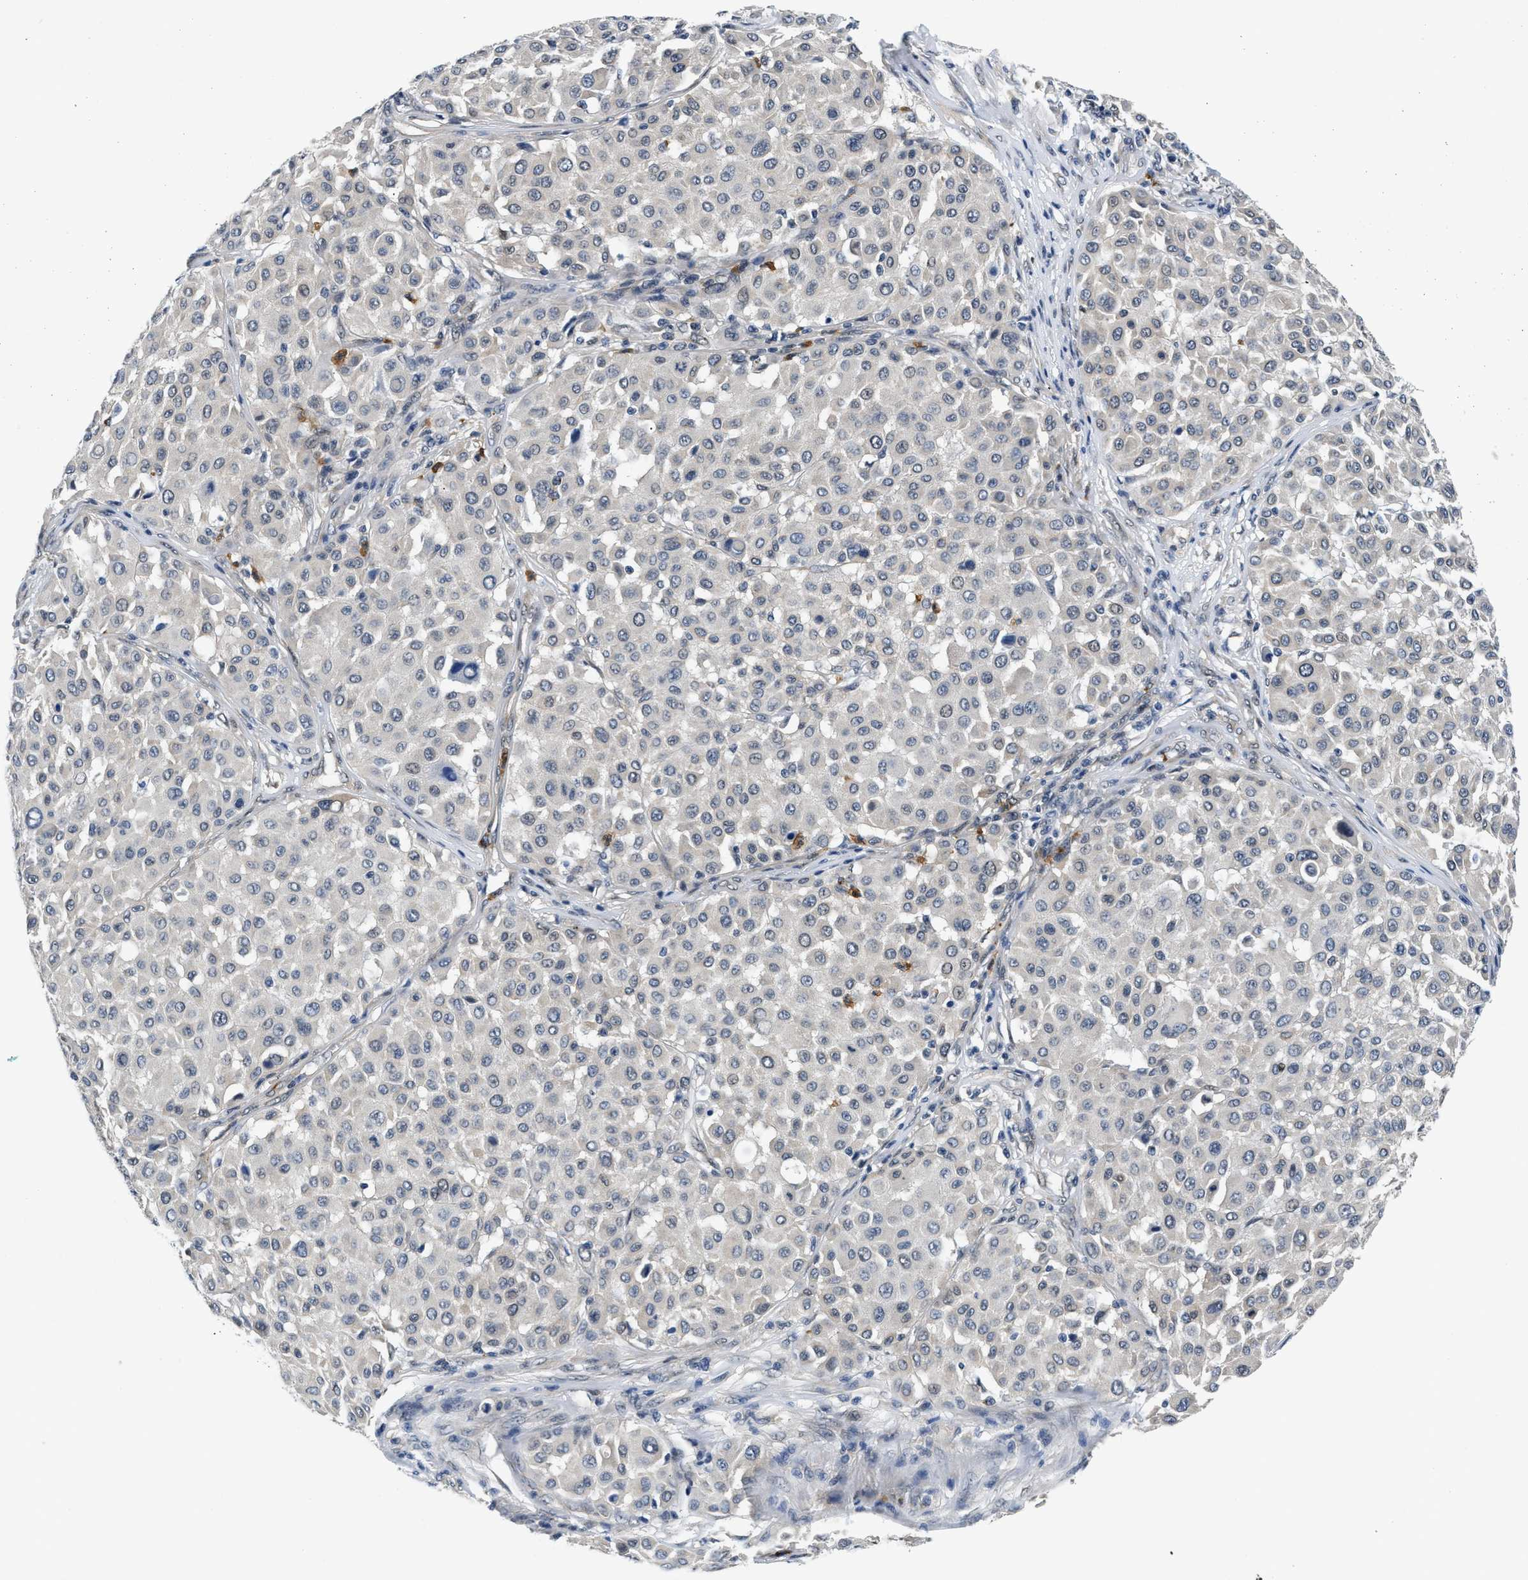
{"staining": {"intensity": "negative", "quantity": "none", "location": "none"}, "tissue": "melanoma", "cell_type": "Tumor cells", "image_type": "cancer", "snomed": [{"axis": "morphology", "description": "Malignant melanoma, Metastatic site"}, {"axis": "topography", "description": "Soft tissue"}], "caption": "Tumor cells are negative for brown protein staining in melanoma.", "gene": "SMAD4", "patient": {"sex": "male", "age": 41}}